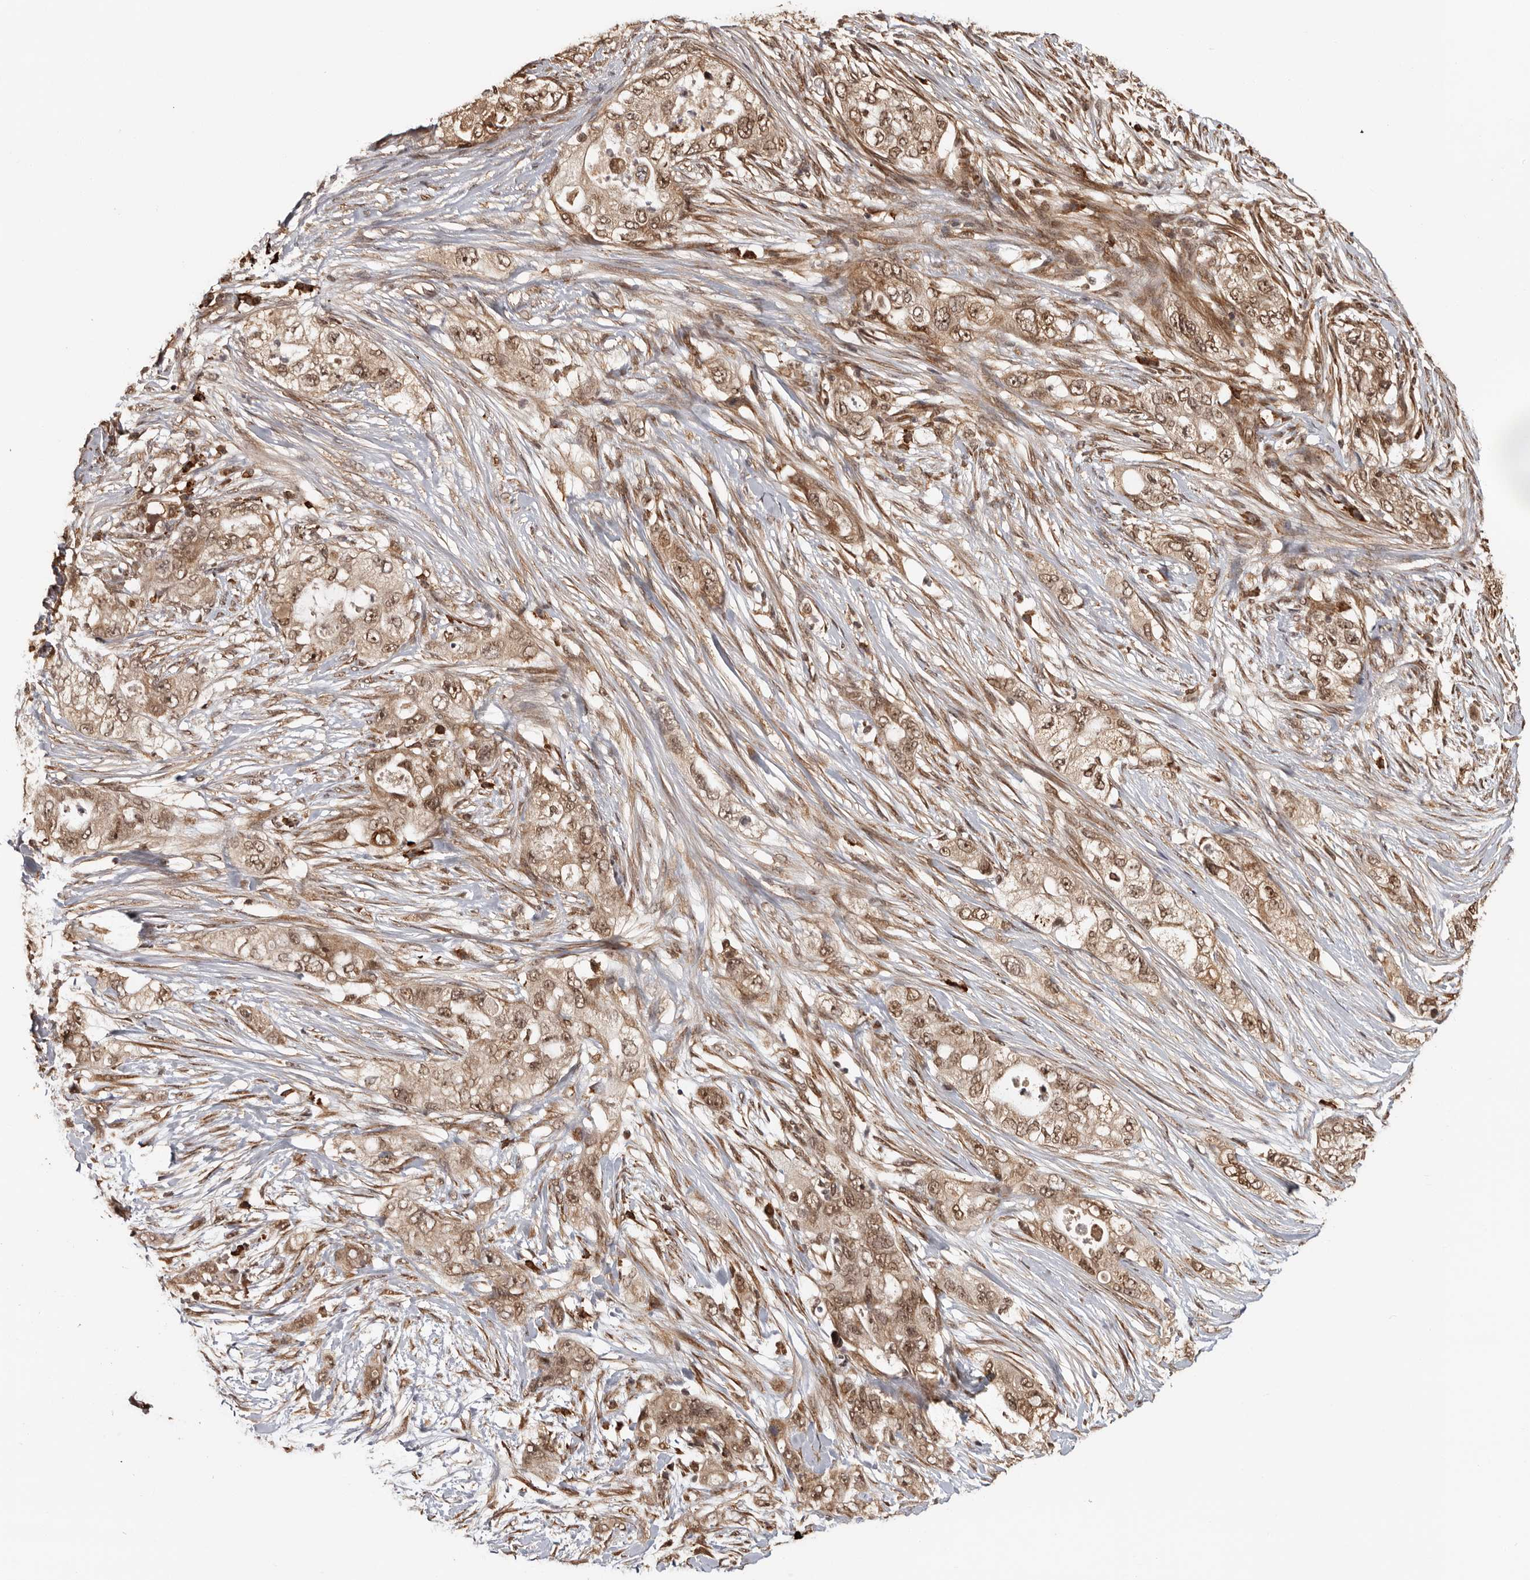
{"staining": {"intensity": "moderate", "quantity": ">75%", "location": "cytoplasmic/membranous,nuclear"}, "tissue": "pancreatic cancer", "cell_type": "Tumor cells", "image_type": "cancer", "snomed": [{"axis": "morphology", "description": "Adenocarcinoma, NOS"}, {"axis": "topography", "description": "Pancreas"}], "caption": "Brown immunohistochemical staining in human pancreatic cancer (adenocarcinoma) displays moderate cytoplasmic/membranous and nuclear positivity in about >75% of tumor cells. The staining was performed using DAB to visualize the protein expression in brown, while the nuclei were stained in blue with hematoxylin (Magnification: 20x).", "gene": "ZNF83", "patient": {"sex": "female", "age": 73}}